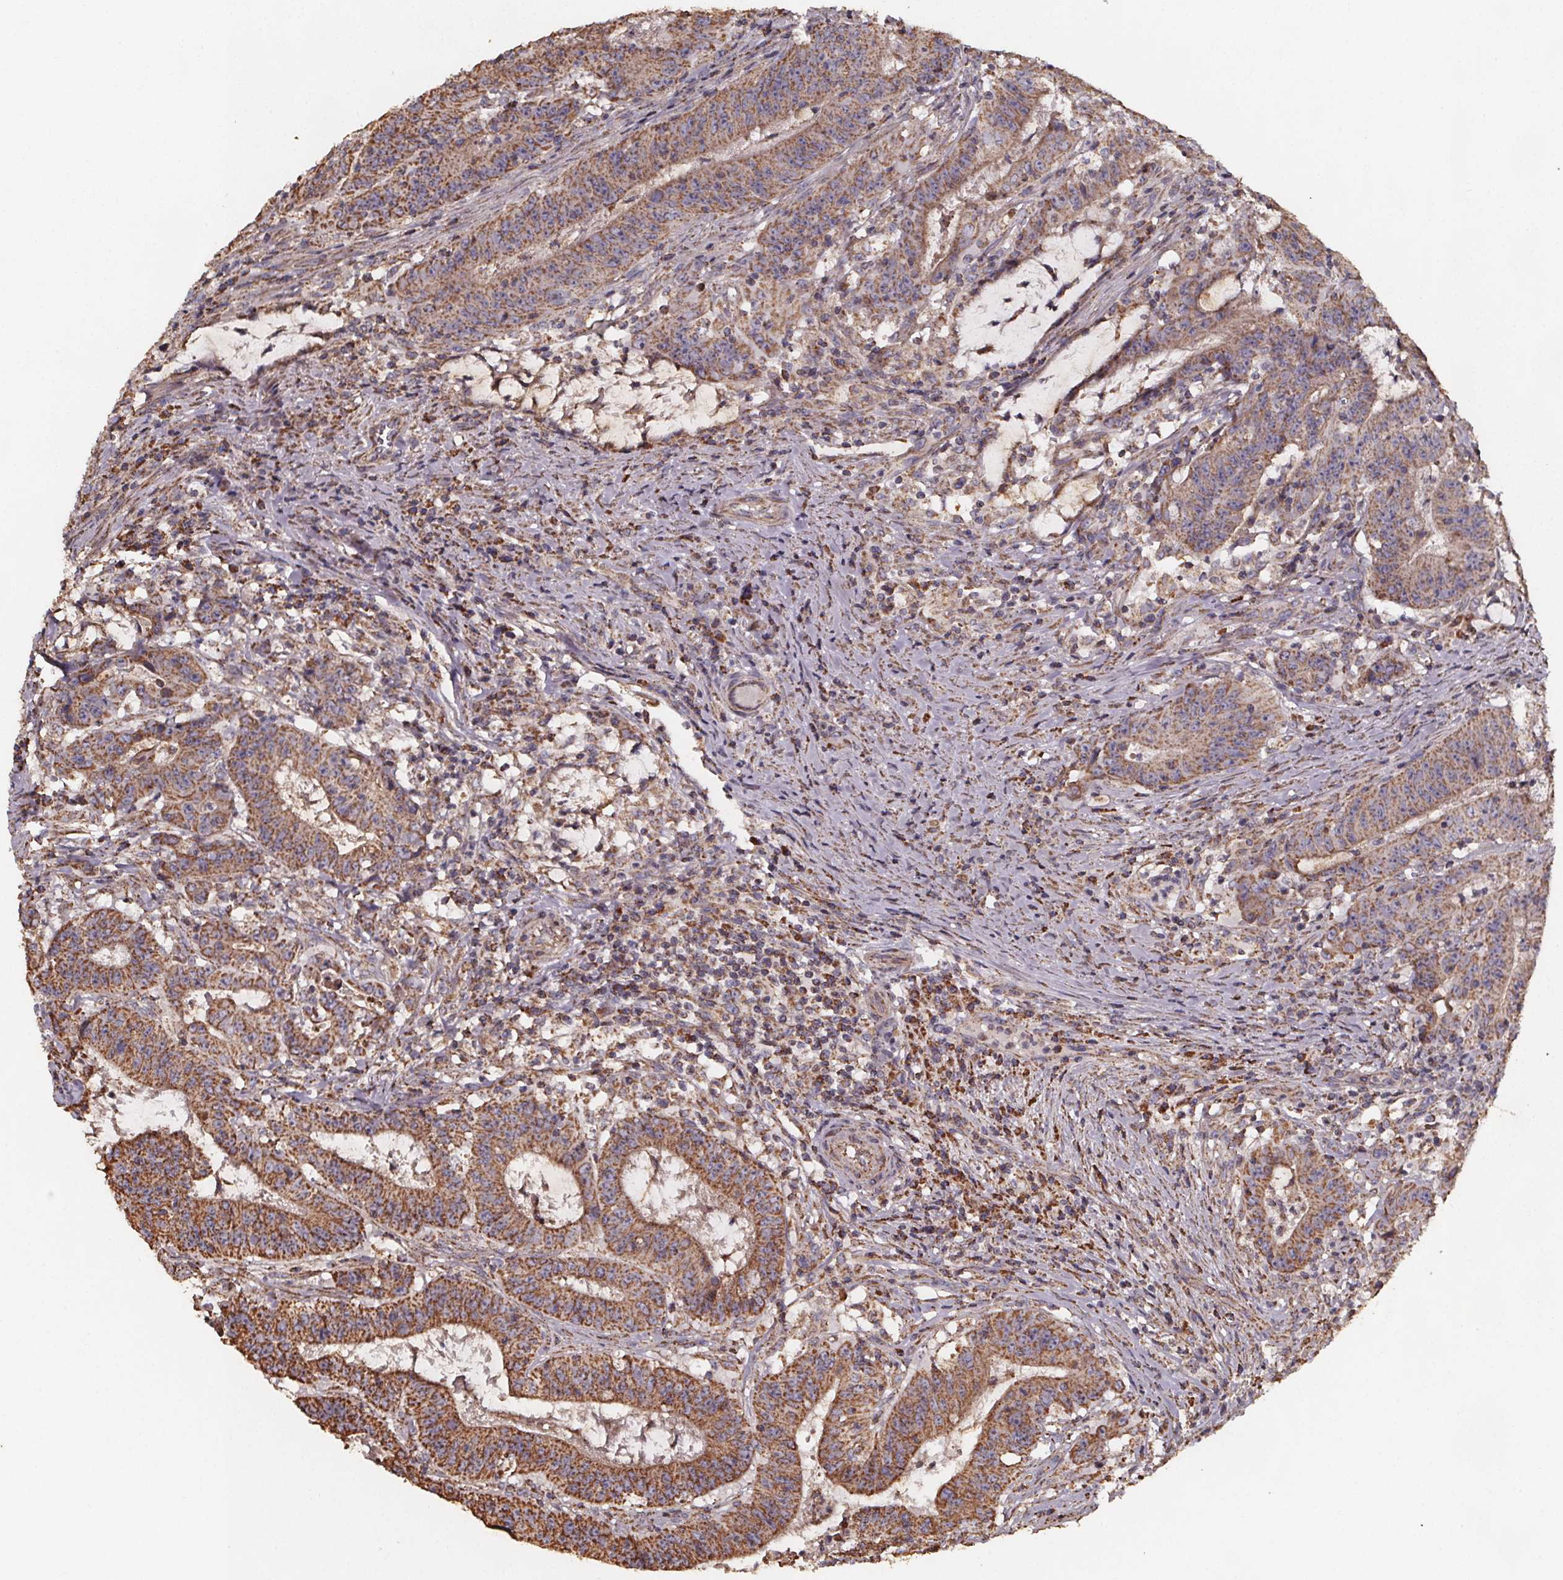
{"staining": {"intensity": "moderate", "quantity": ">75%", "location": "cytoplasmic/membranous"}, "tissue": "colorectal cancer", "cell_type": "Tumor cells", "image_type": "cancer", "snomed": [{"axis": "morphology", "description": "Adenocarcinoma, NOS"}, {"axis": "topography", "description": "Colon"}], "caption": "A histopathology image of colorectal cancer (adenocarcinoma) stained for a protein displays moderate cytoplasmic/membranous brown staining in tumor cells.", "gene": "SLC35D2", "patient": {"sex": "male", "age": 33}}